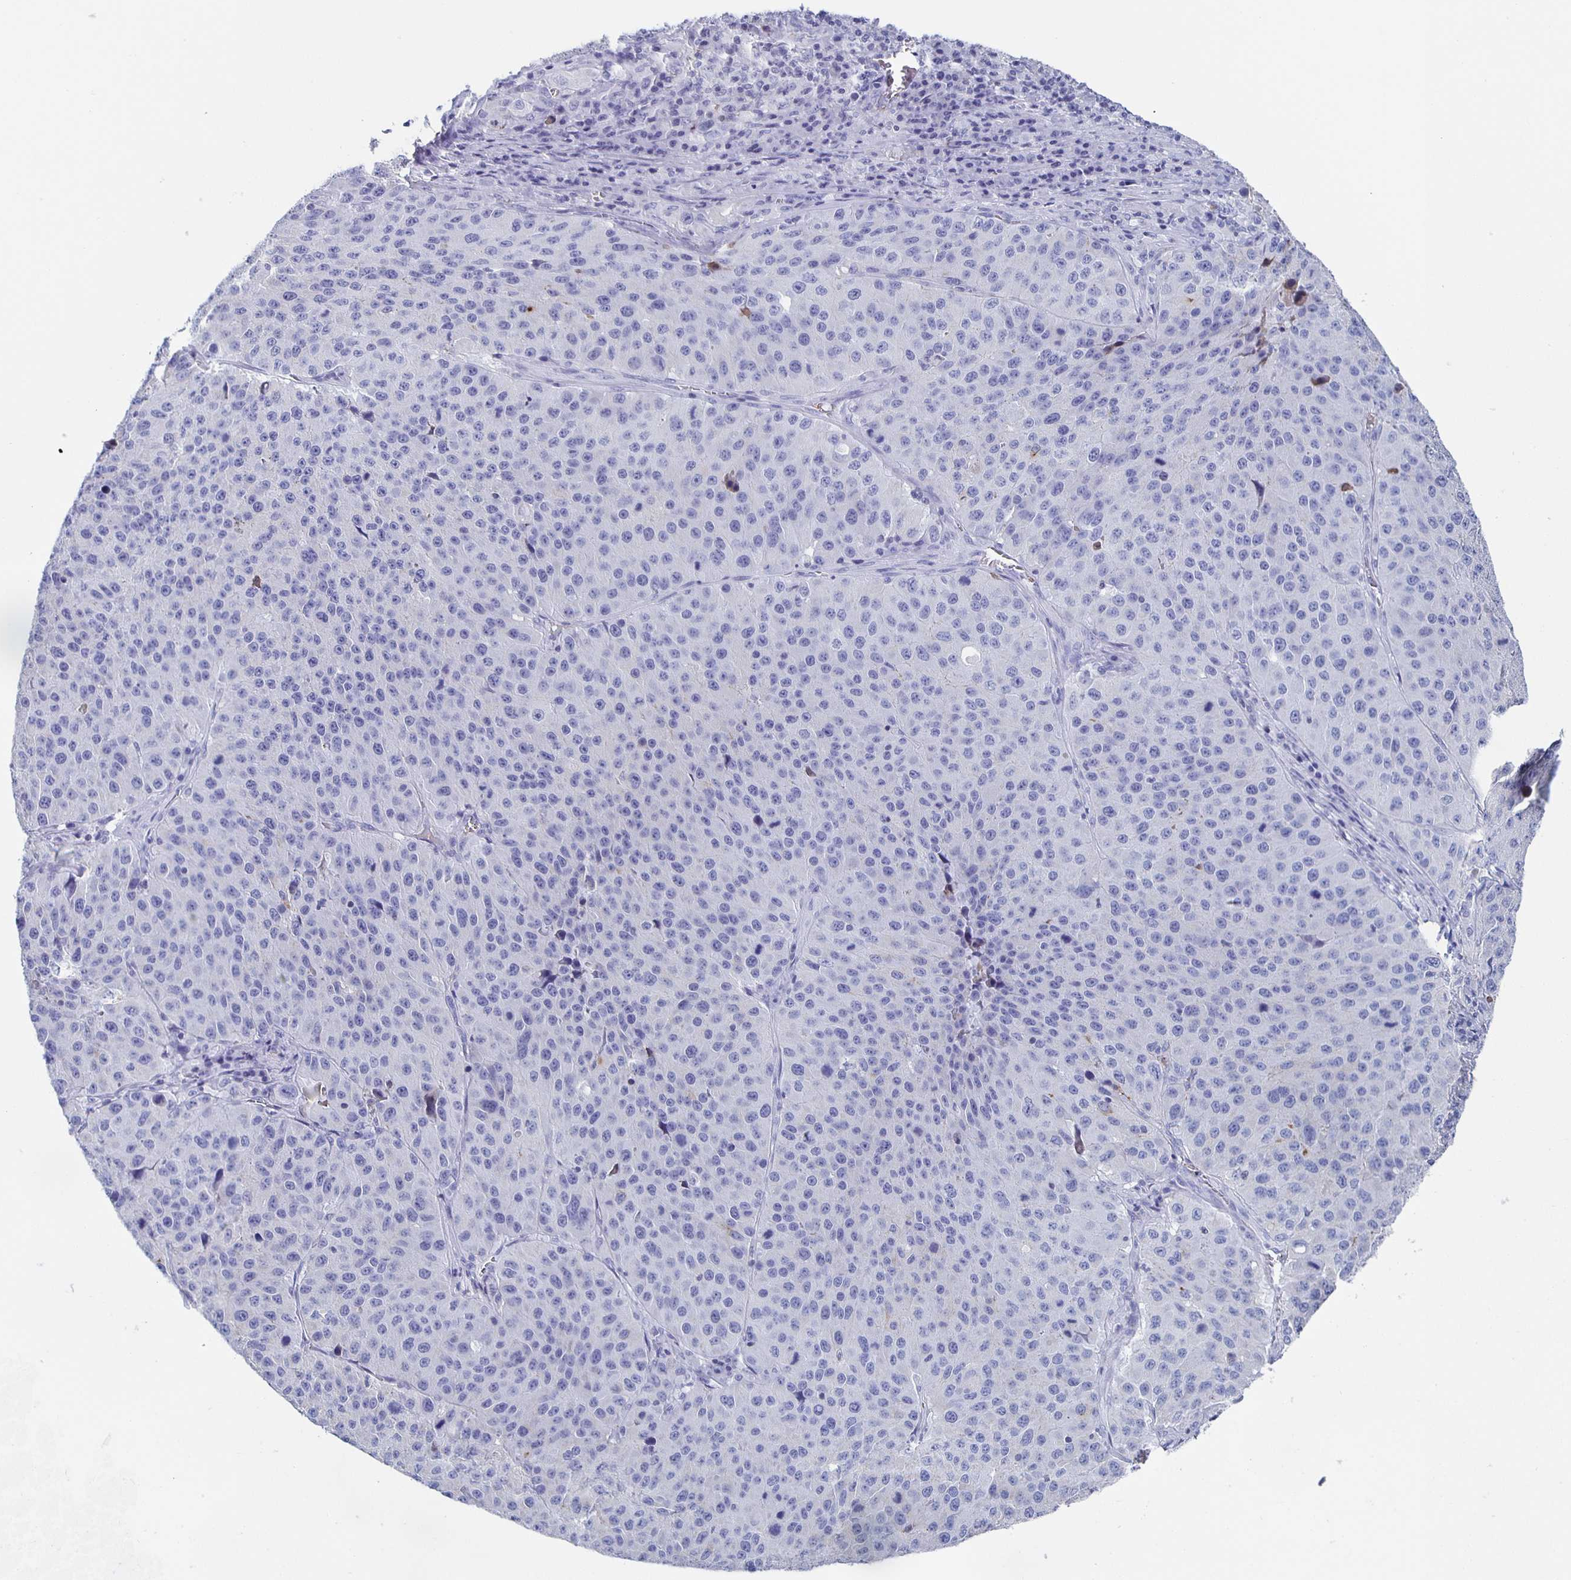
{"staining": {"intensity": "negative", "quantity": "none", "location": "none"}, "tissue": "stomach cancer", "cell_type": "Tumor cells", "image_type": "cancer", "snomed": [{"axis": "morphology", "description": "Adenocarcinoma, NOS"}, {"axis": "topography", "description": "Stomach"}], "caption": "Tumor cells are negative for brown protein staining in stomach cancer.", "gene": "FGA", "patient": {"sex": "male", "age": 71}}